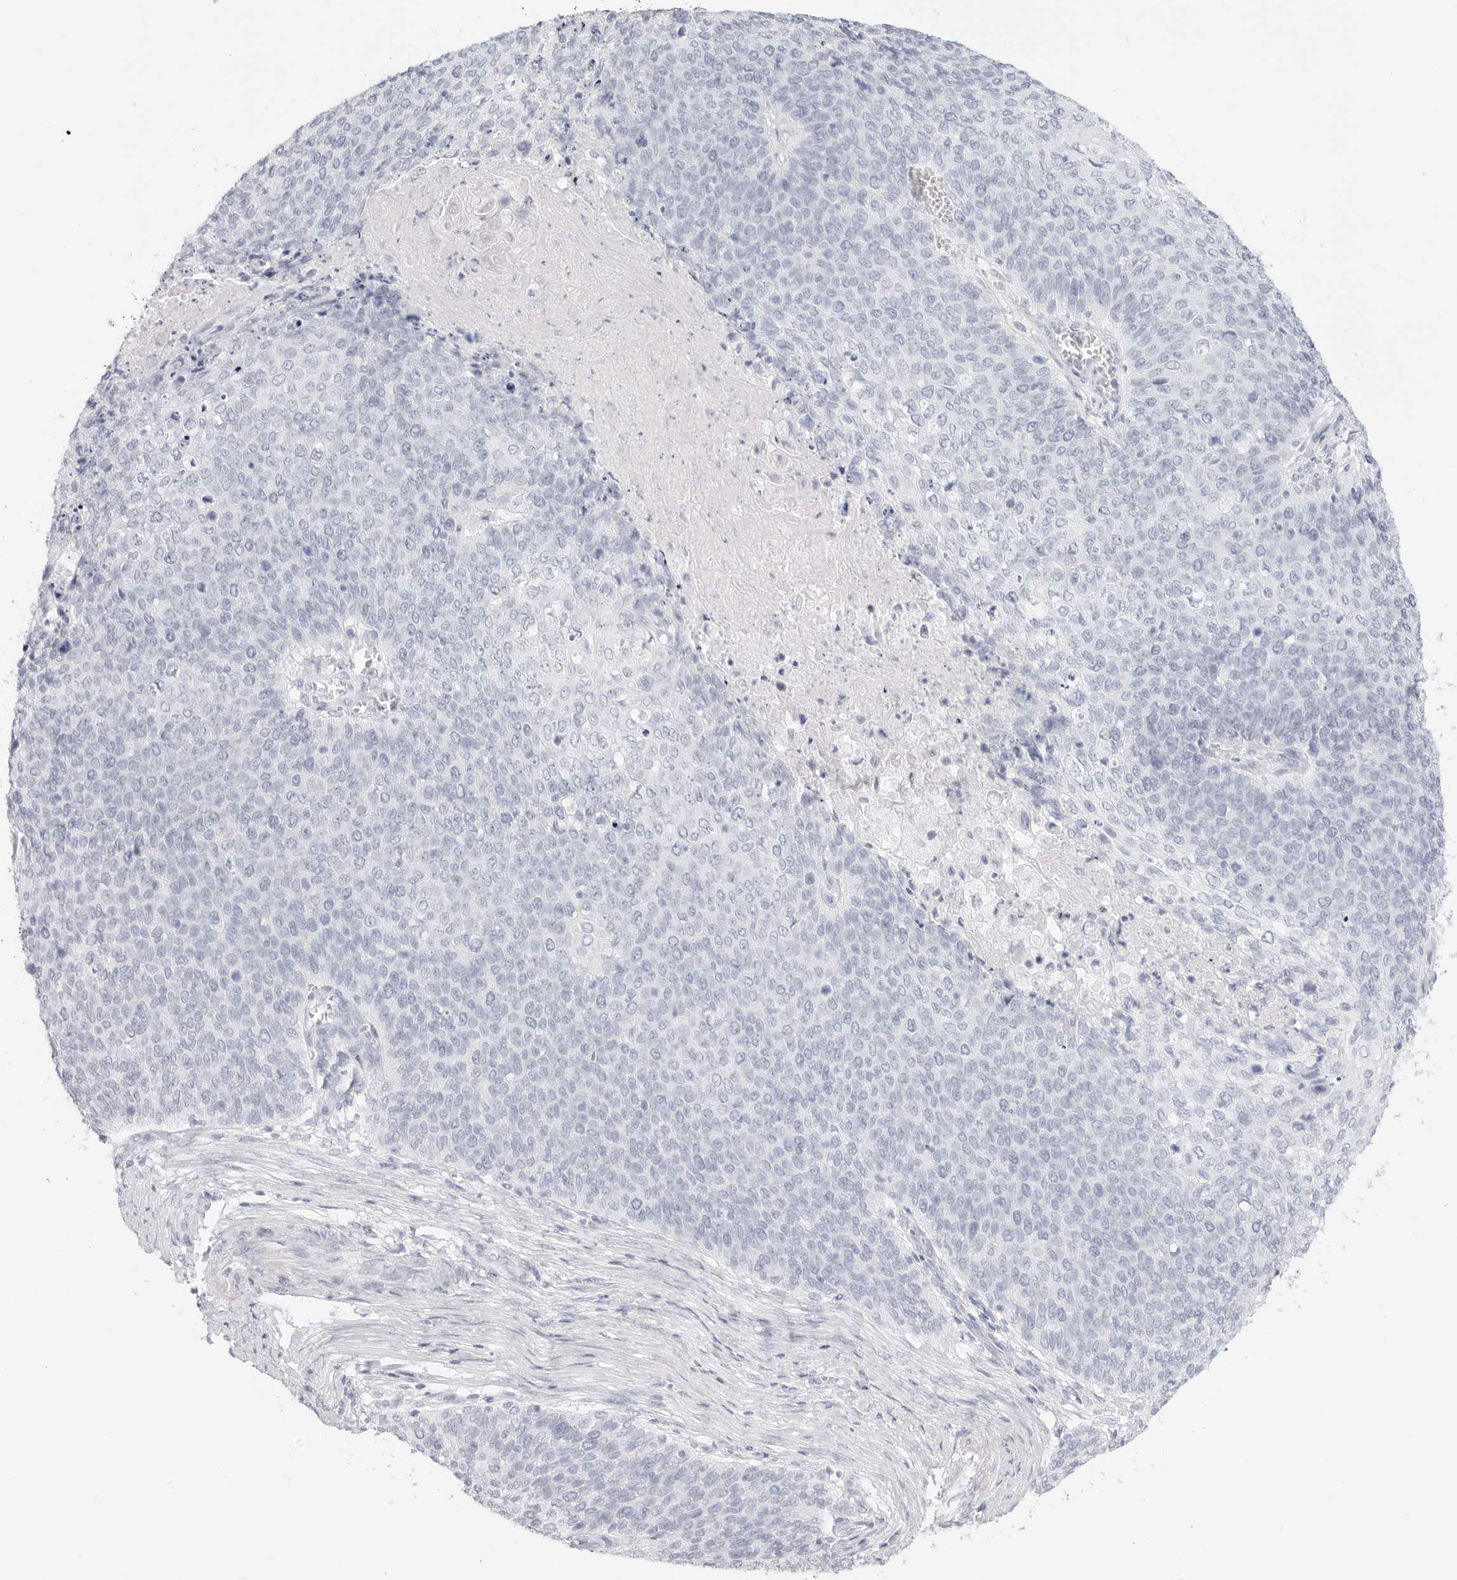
{"staining": {"intensity": "negative", "quantity": "none", "location": "none"}, "tissue": "cervical cancer", "cell_type": "Tumor cells", "image_type": "cancer", "snomed": [{"axis": "morphology", "description": "Squamous cell carcinoma, NOS"}, {"axis": "topography", "description": "Cervix"}], "caption": "Photomicrograph shows no protein staining in tumor cells of cervical cancer tissue.", "gene": "TFF2", "patient": {"sex": "female", "age": 39}}